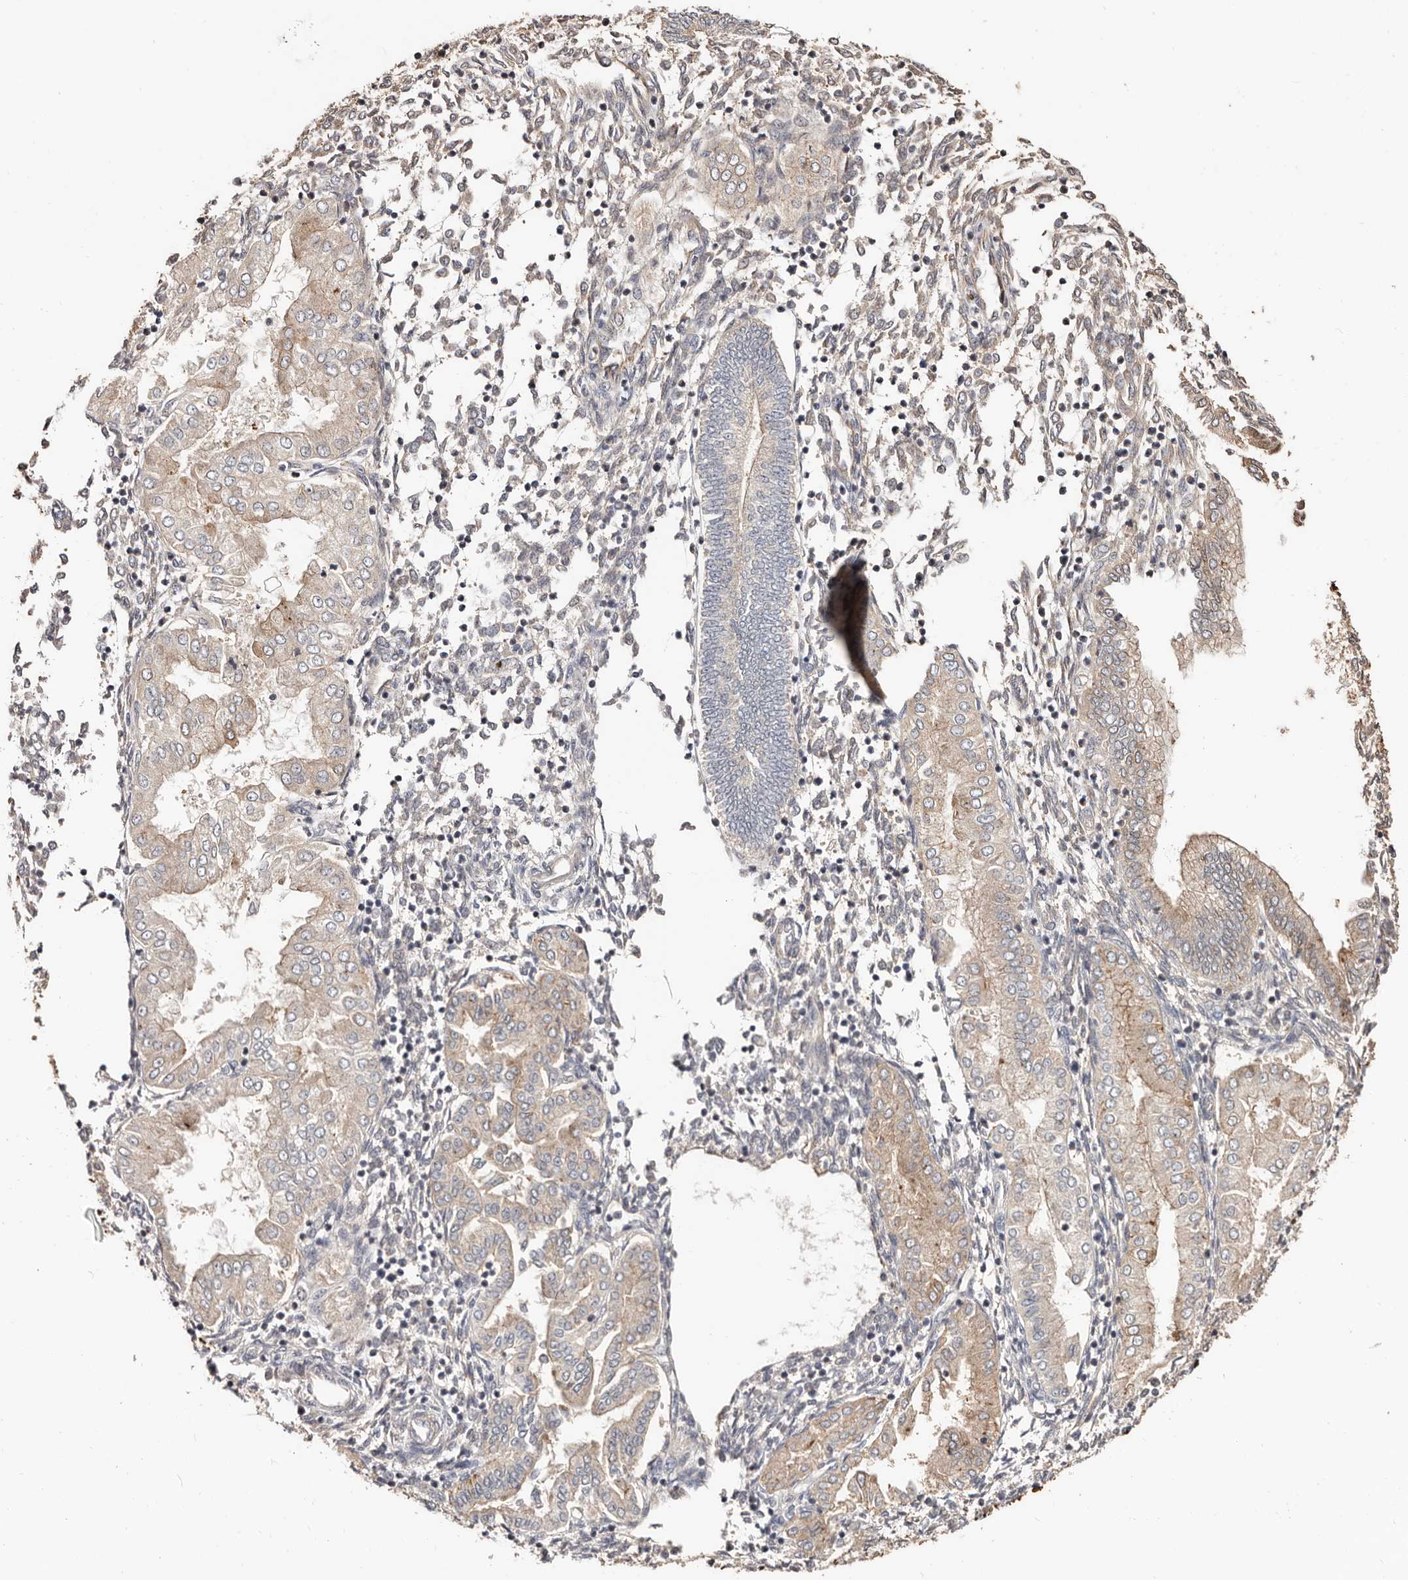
{"staining": {"intensity": "weak", "quantity": "<25%", "location": "cytoplasmic/membranous"}, "tissue": "endometrium", "cell_type": "Cells in endometrial stroma", "image_type": "normal", "snomed": [{"axis": "morphology", "description": "Normal tissue, NOS"}, {"axis": "topography", "description": "Endometrium"}], "caption": "Image shows no significant protein staining in cells in endometrial stroma of benign endometrium.", "gene": "TRIP13", "patient": {"sex": "female", "age": 53}}